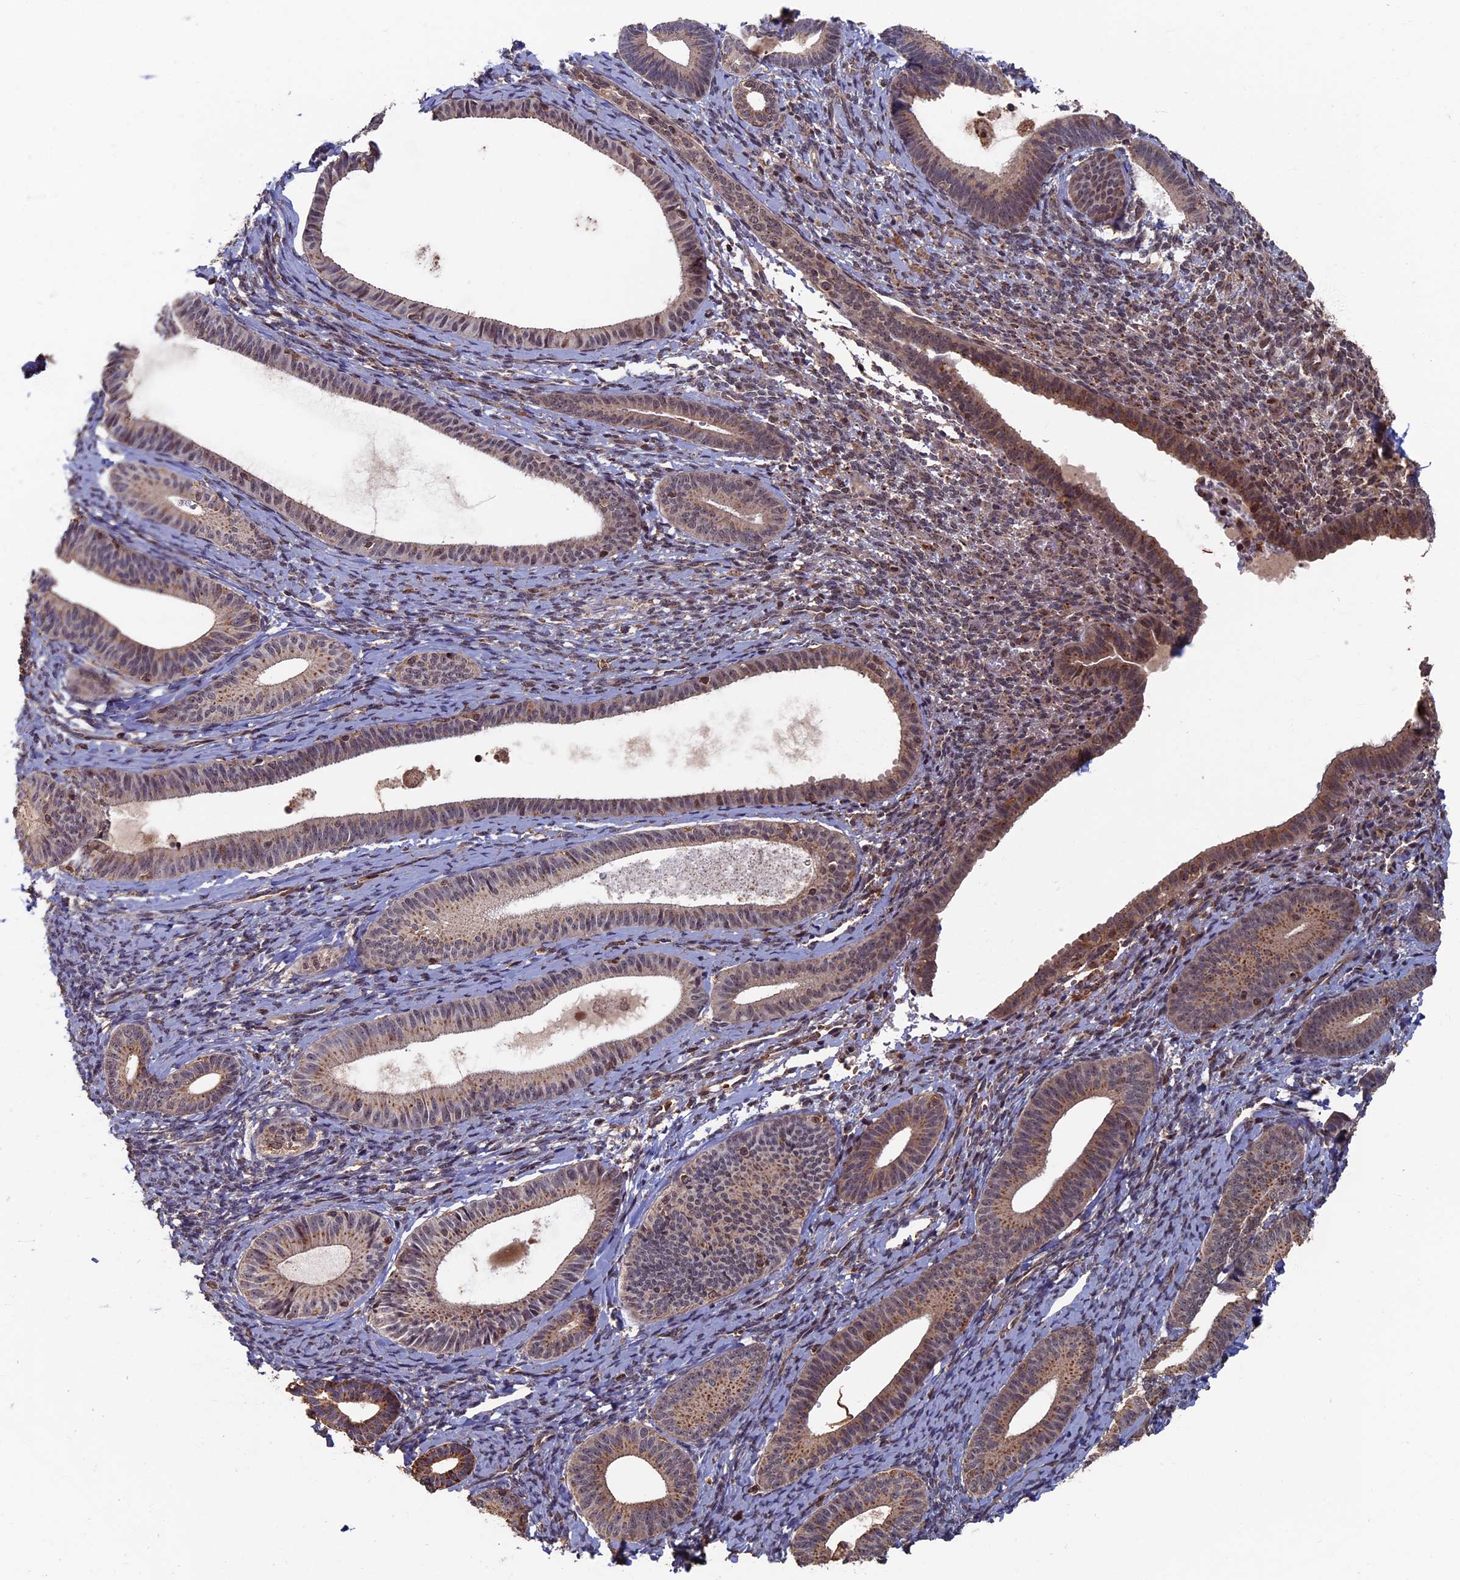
{"staining": {"intensity": "moderate", "quantity": "25%-75%", "location": "cytoplasmic/membranous"}, "tissue": "endometrium", "cell_type": "Cells in endometrial stroma", "image_type": "normal", "snomed": [{"axis": "morphology", "description": "Normal tissue, NOS"}, {"axis": "topography", "description": "Endometrium"}], "caption": "The histopathology image reveals immunohistochemical staining of normal endometrium. There is moderate cytoplasmic/membranous expression is appreciated in about 25%-75% of cells in endometrial stroma. The protein is shown in brown color, while the nuclei are stained blue.", "gene": "RASGRF1", "patient": {"sex": "female", "age": 65}}